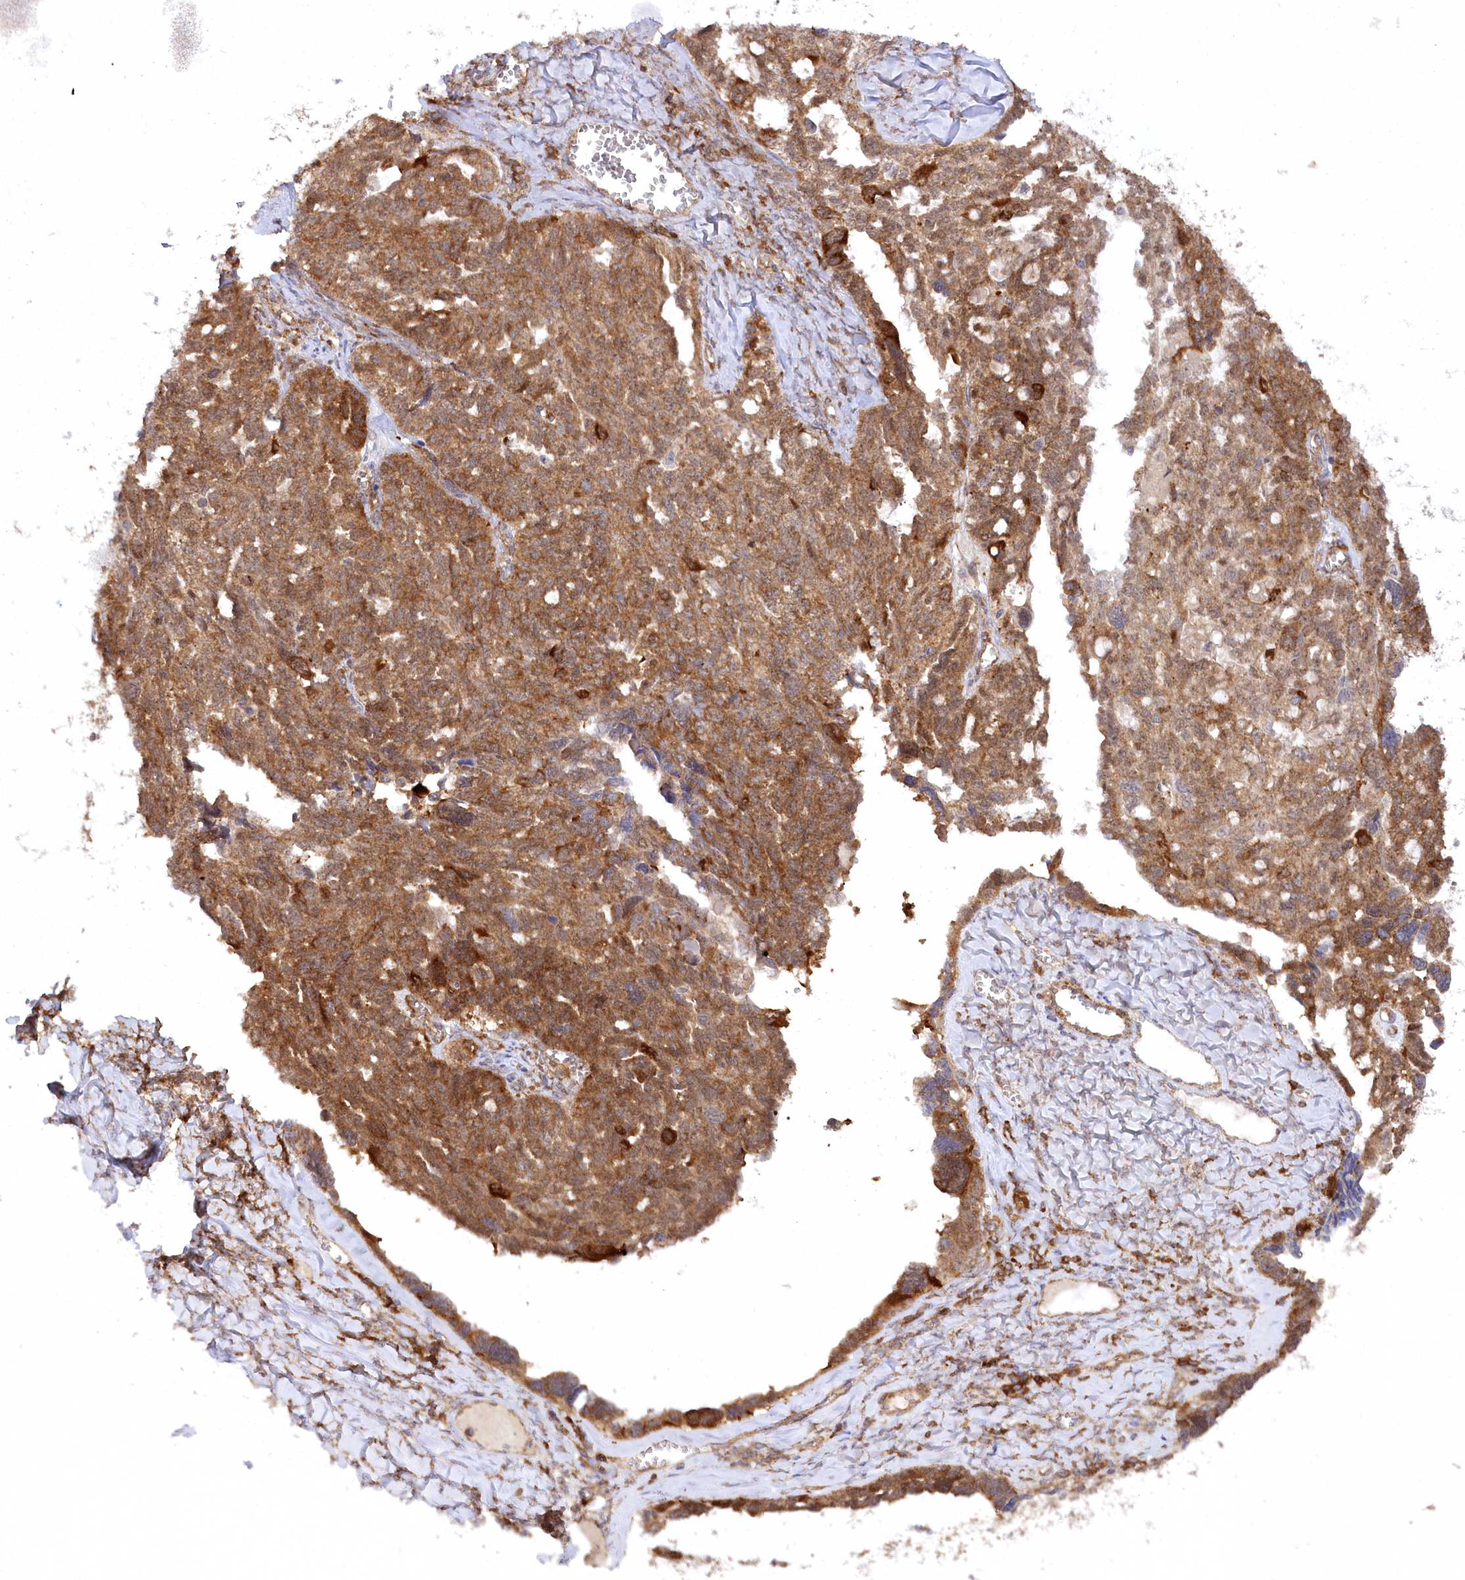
{"staining": {"intensity": "moderate", "quantity": ">75%", "location": "cytoplasmic/membranous"}, "tissue": "ovarian cancer", "cell_type": "Tumor cells", "image_type": "cancer", "snomed": [{"axis": "morphology", "description": "Cystadenocarcinoma, serous, NOS"}, {"axis": "topography", "description": "Ovary"}], "caption": "Immunohistochemistry micrograph of neoplastic tissue: human ovarian serous cystadenocarcinoma stained using immunohistochemistry (IHC) displays medium levels of moderate protein expression localized specifically in the cytoplasmic/membranous of tumor cells, appearing as a cytoplasmic/membranous brown color.", "gene": "CCDC91", "patient": {"sex": "female", "age": 79}}